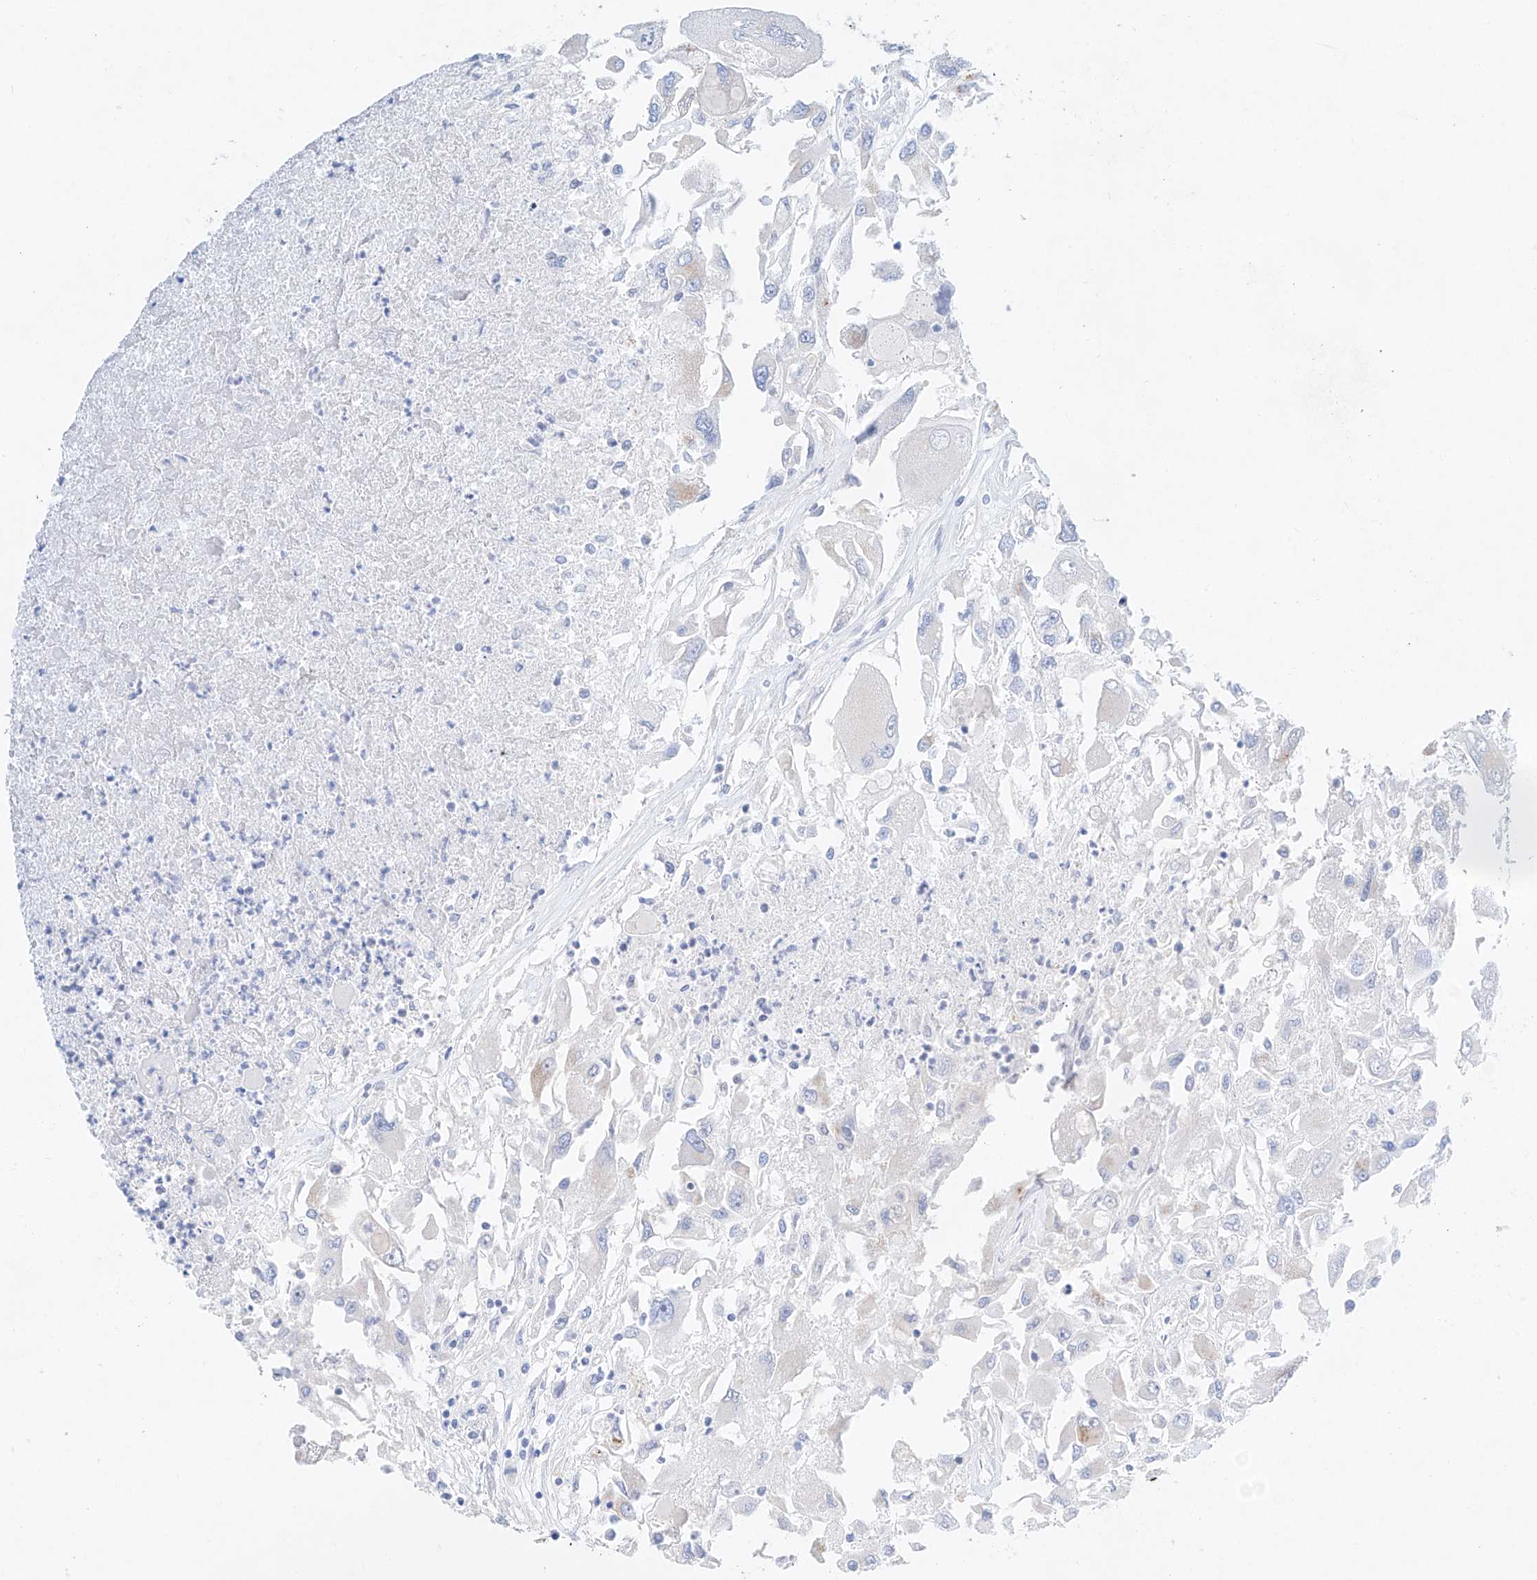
{"staining": {"intensity": "negative", "quantity": "none", "location": "none"}, "tissue": "renal cancer", "cell_type": "Tumor cells", "image_type": "cancer", "snomed": [{"axis": "morphology", "description": "Adenocarcinoma, NOS"}, {"axis": "topography", "description": "Kidney"}], "caption": "An IHC histopathology image of renal cancer is shown. There is no staining in tumor cells of renal cancer.", "gene": "NT5C3B", "patient": {"sex": "female", "age": 52}}